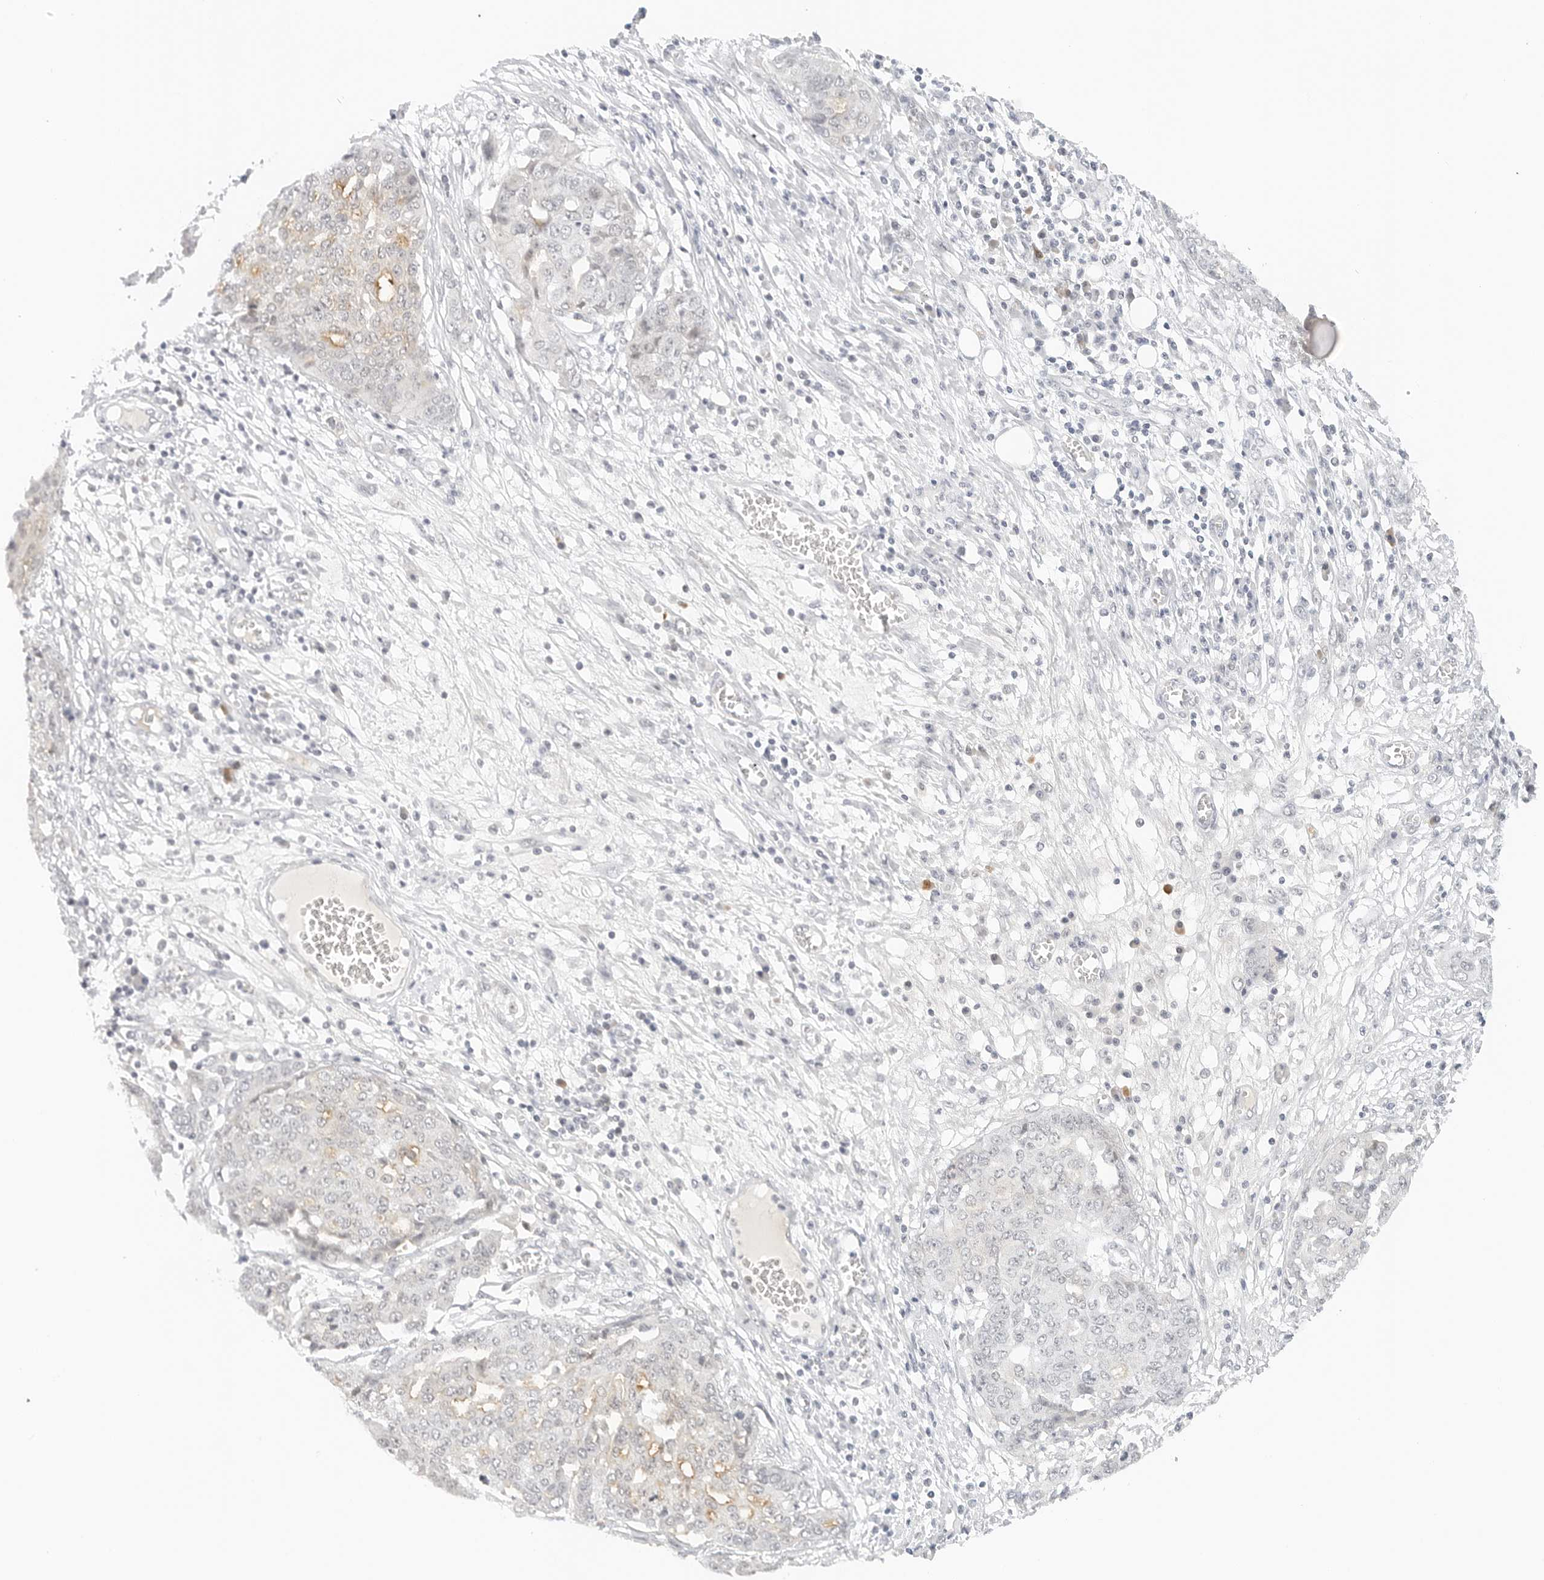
{"staining": {"intensity": "weak", "quantity": "<25%", "location": "cytoplasmic/membranous"}, "tissue": "ovarian cancer", "cell_type": "Tumor cells", "image_type": "cancer", "snomed": [{"axis": "morphology", "description": "Cystadenocarcinoma, serous, NOS"}, {"axis": "topography", "description": "Soft tissue"}, {"axis": "topography", "description": "Ovary"}], "caption": "DAB immunohistochemical staining of human ovarian cancer (serous cystadenocarcinoma) displays no significant positivity in tumor cells.", "gene": "NEO1", "patient": {"sex": "female", "age": 57}}